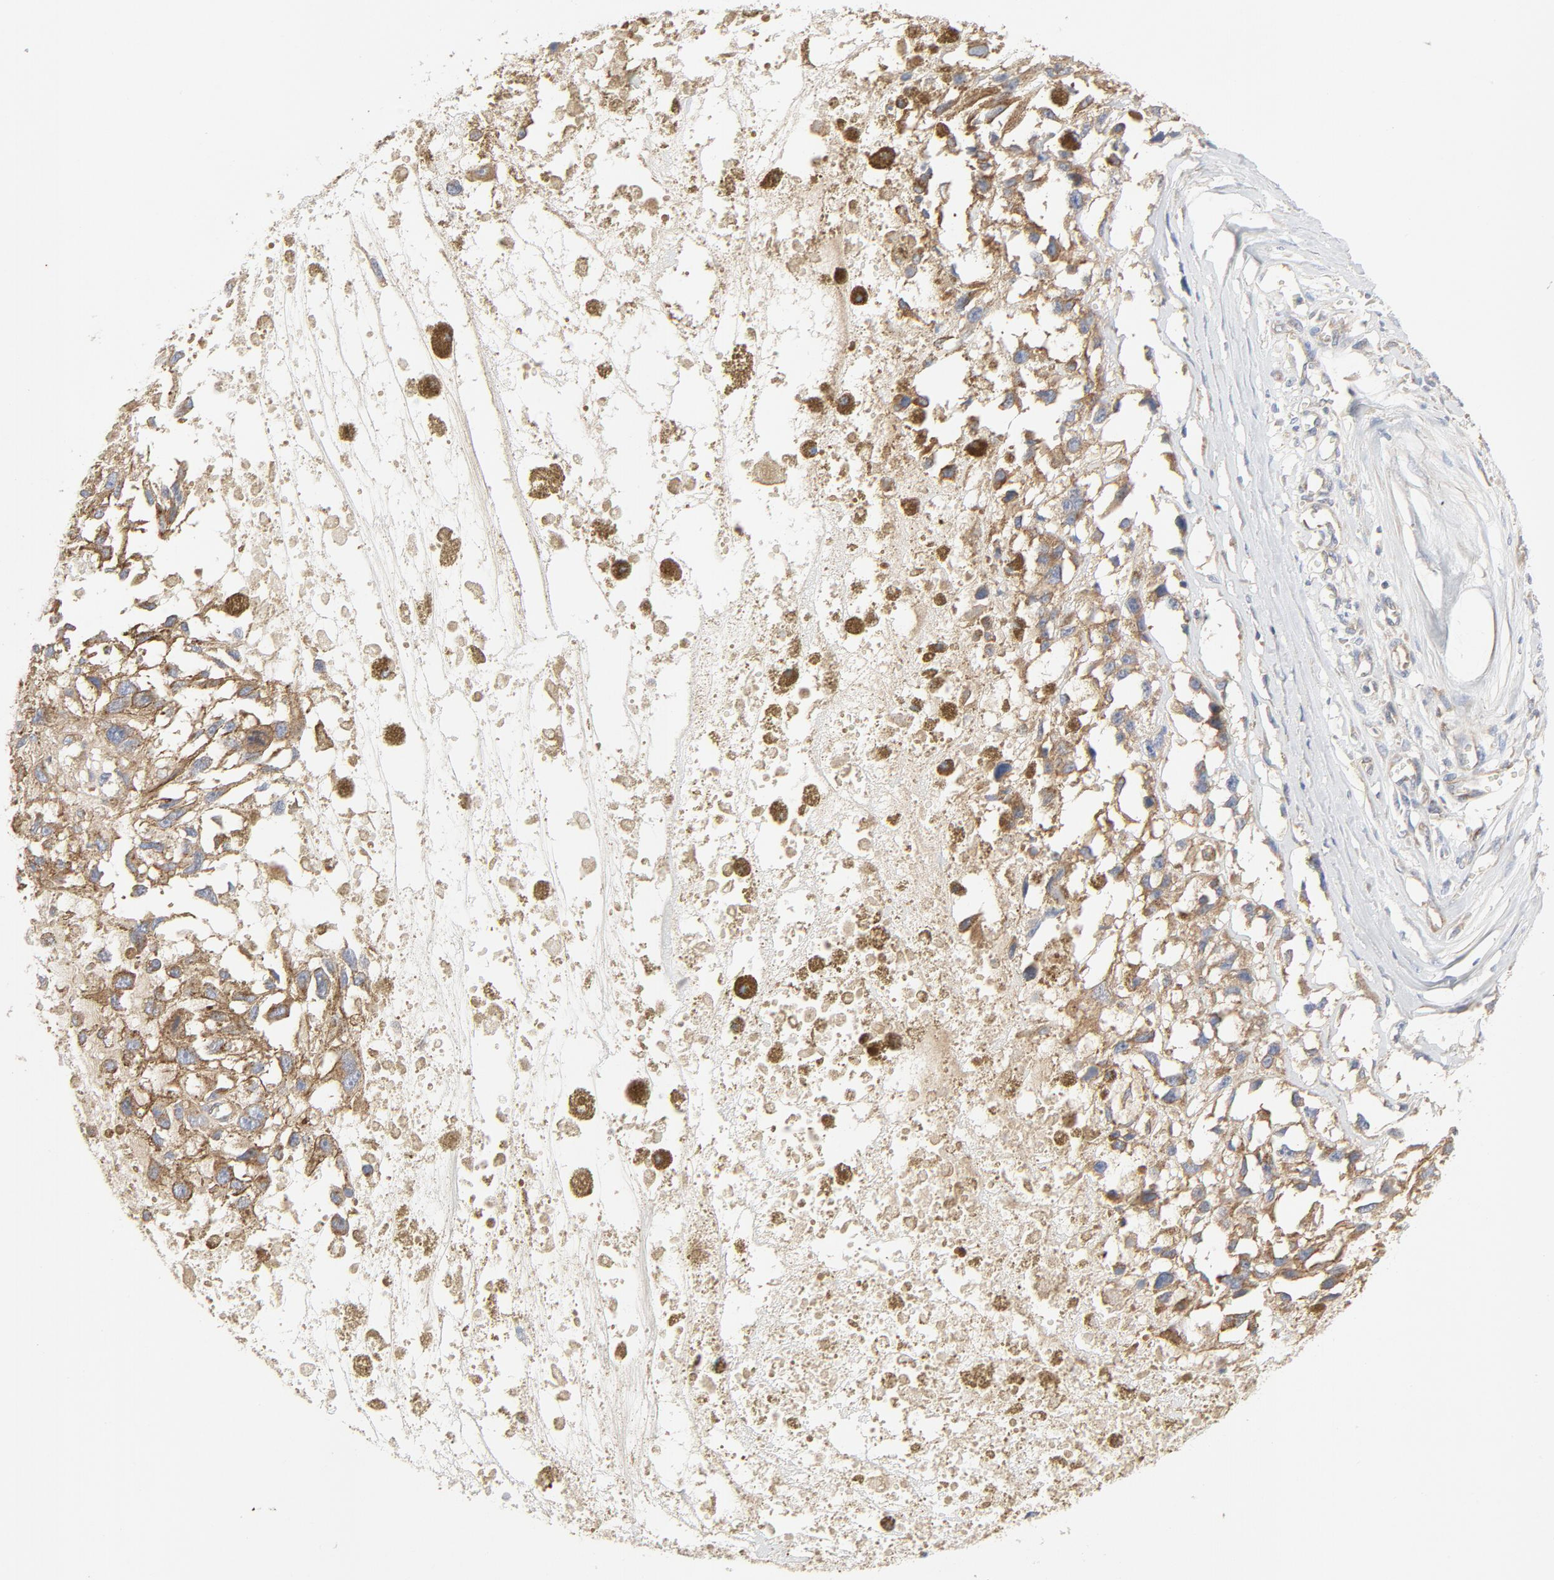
{"staining": {"intensity": "moderate", "quantity": "25%-75%", "location": "cytoplasmic/membranous"}, "tissue": "melanoma", "cell_type": "Tumor cells", "image_type": "cancer", "snomed": [{"axis": "morphology", "description": "Malignant melanoma, Metastatic site"}, {"axis": "topography", "description": "Lymph node"}], "caption": "A medium amount of moderate cytoplasmic/membranous staining is seen in about 25%-75% of tumor cells in melanoma tissue. (DAB (3,3'-diaminobenzidine) IHC with brightfield microscopy, high magnification).", "gene": "RABEP1", "patient": {"sex": "male", "age": 59}}